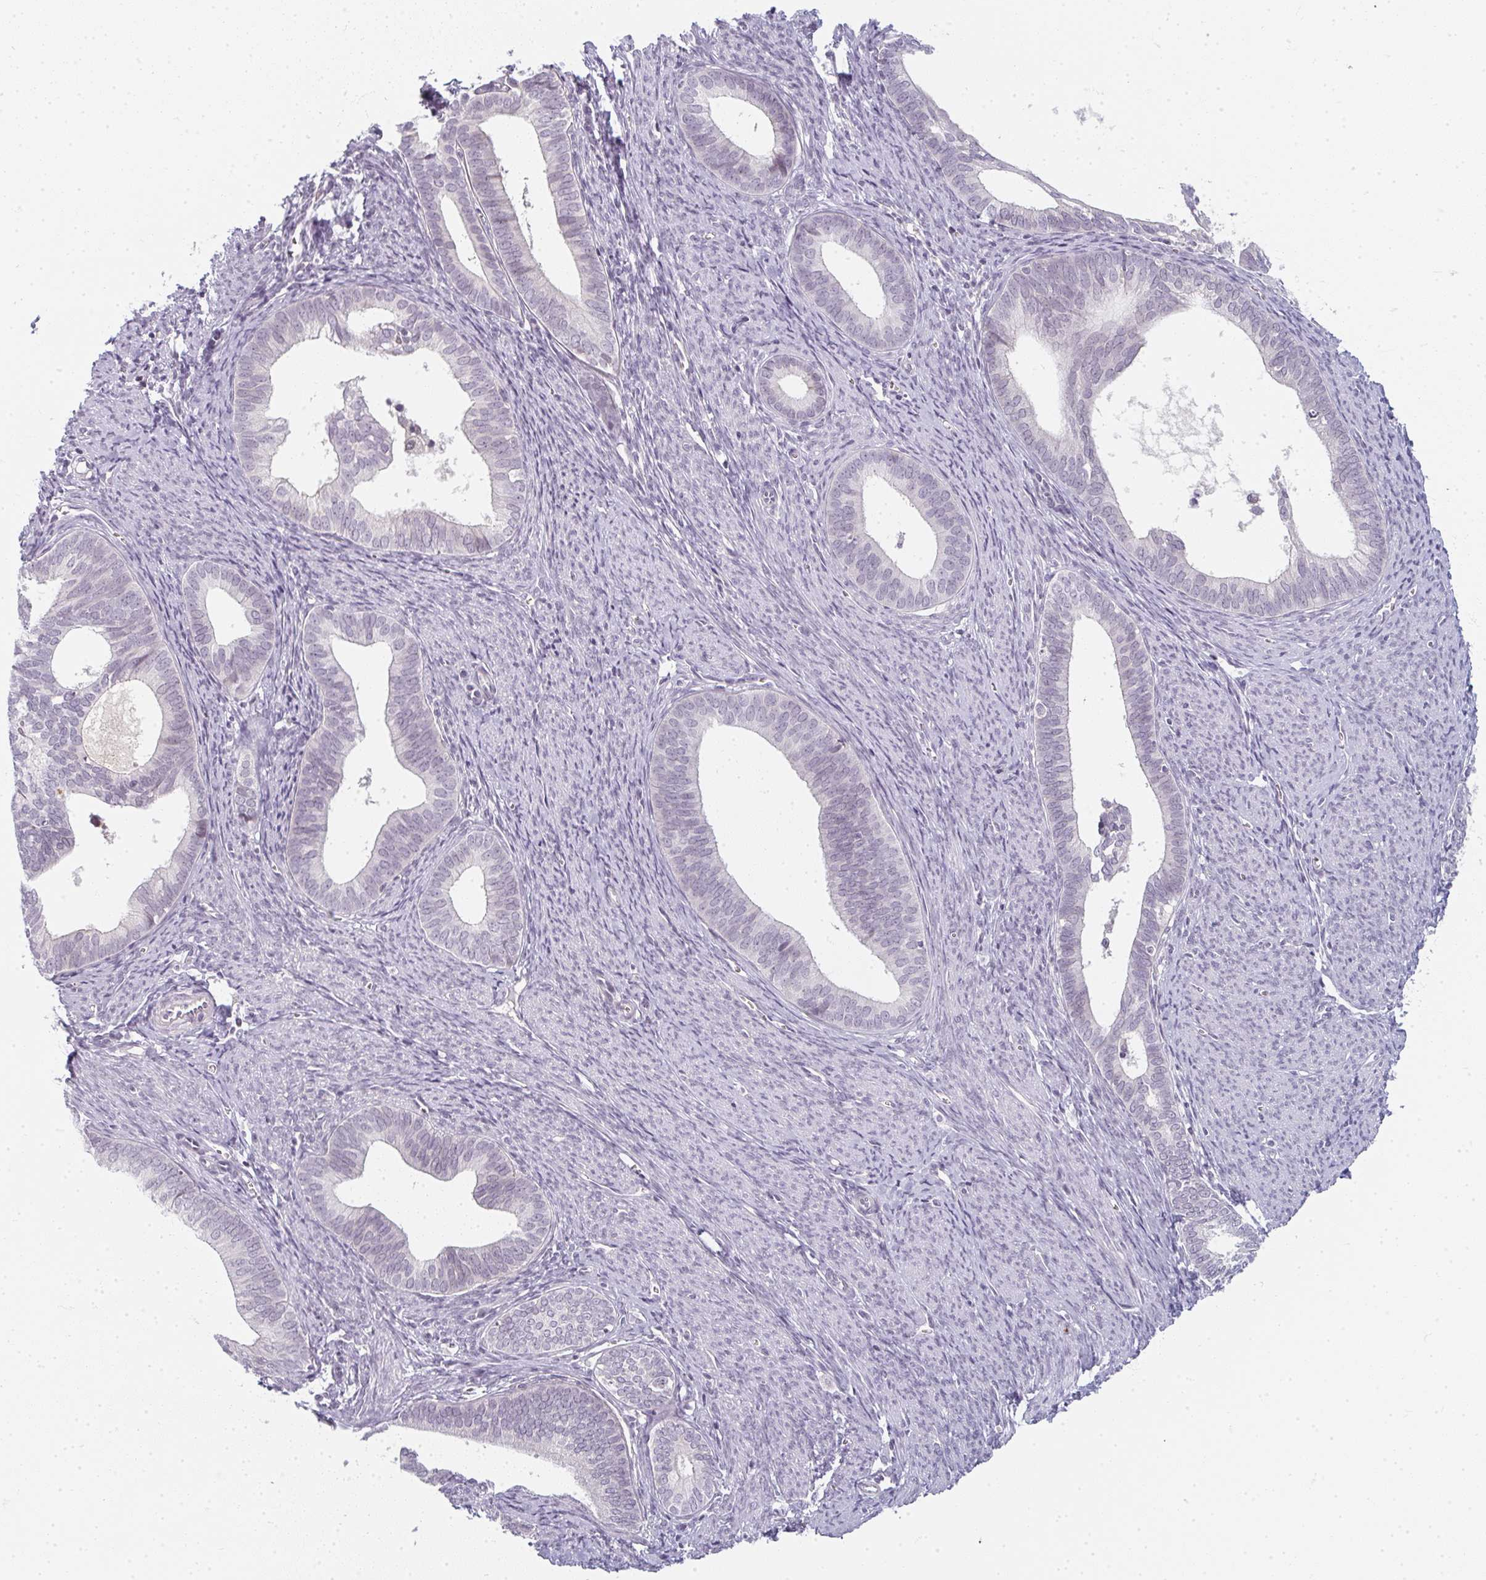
{"staining": {"intensity": "negative", "quantity": "none", "location": "none"}, "tissue": "endometrial cancer", "cell_type": "Tumor cells", "image_type": "cancer", "snomed": [{"axis": "morphology", "description": "Adenocarcinoma, NOS"}, {"axis": "topography", "description": "Endometrium"}], "caption": "Adenocarcinoma (endometrial) was stained to show a protein in brown. There is no significant staining in tumor cells.", "gene": "RBBP6", "patient": {"sex": "female", "age": 75}}